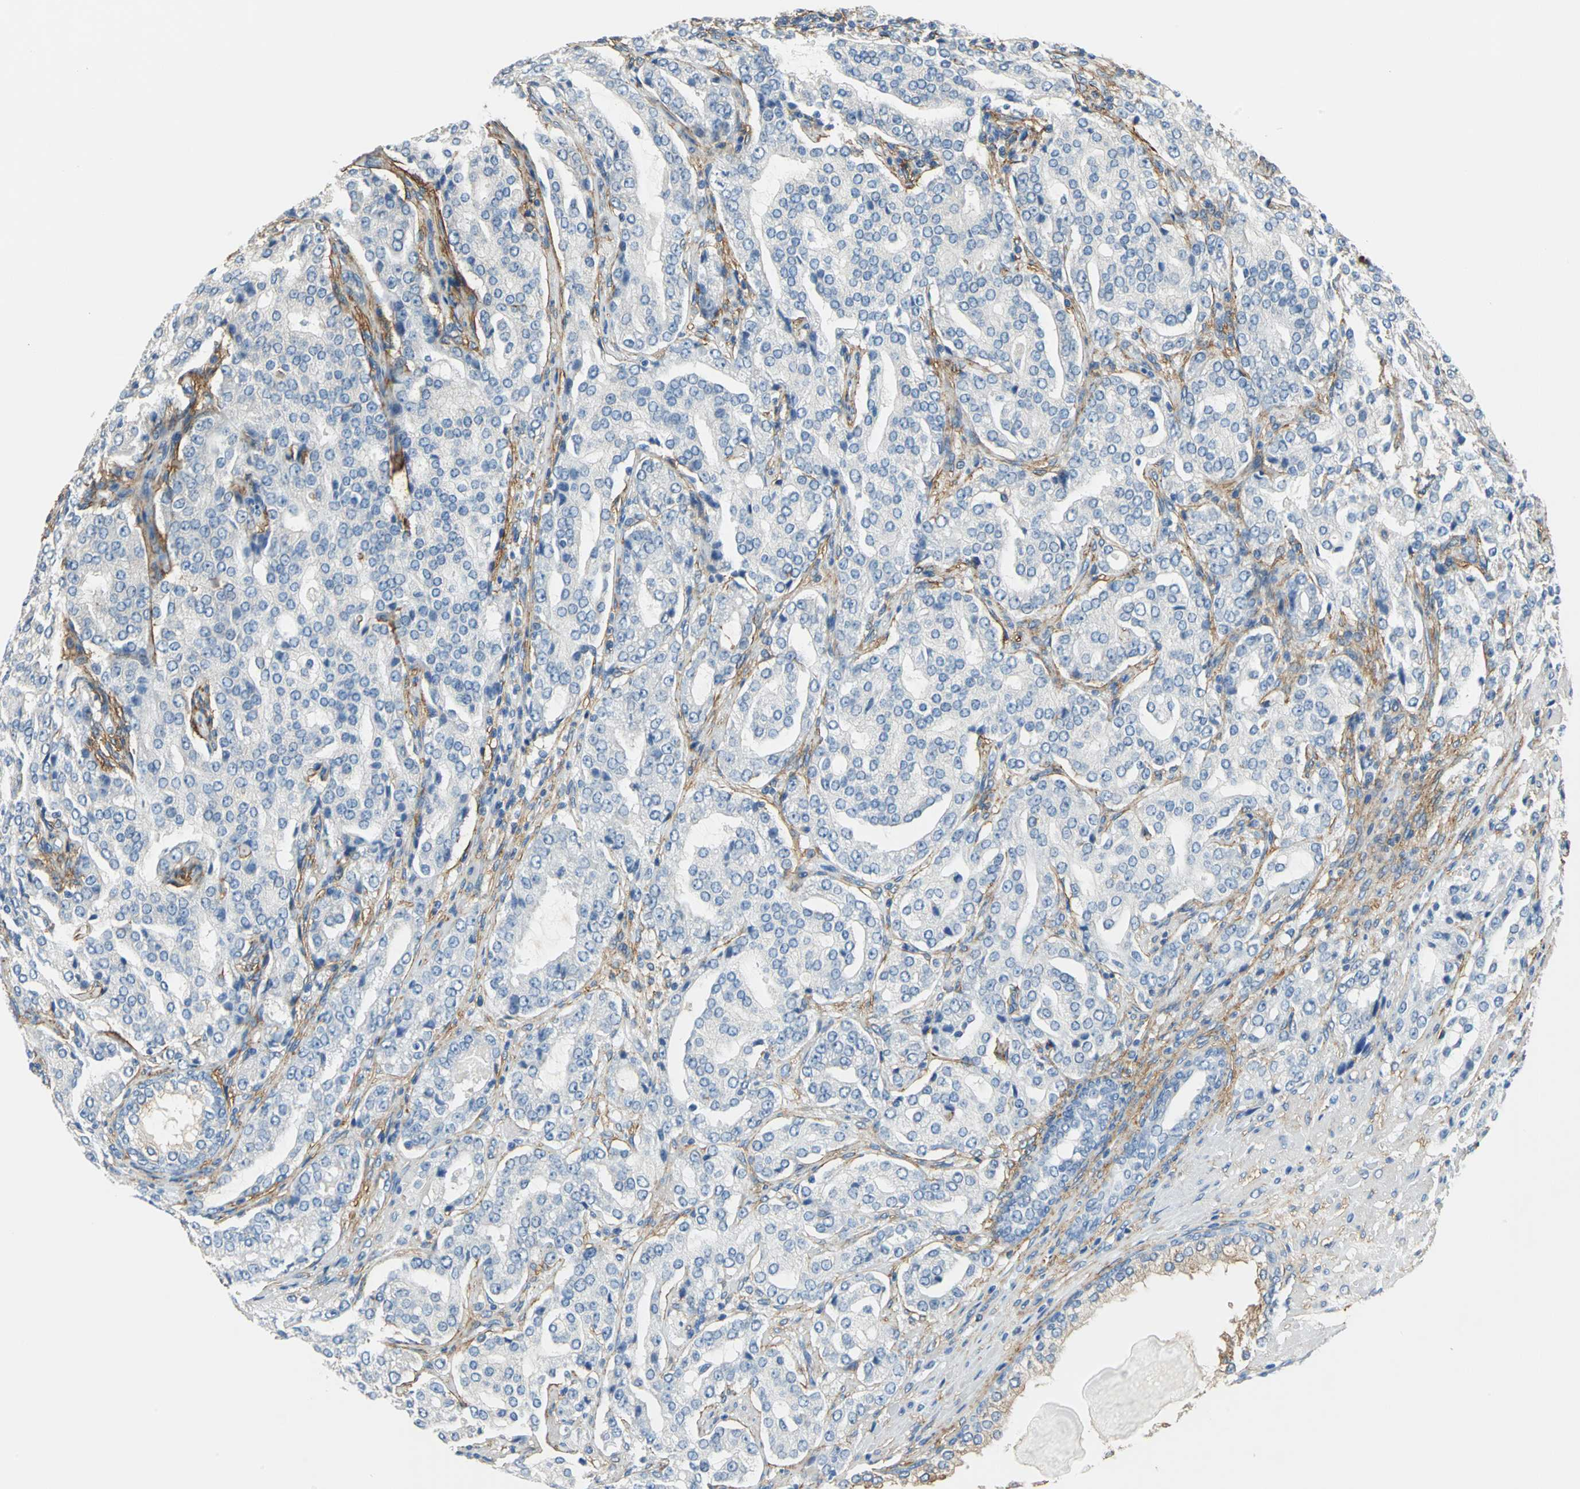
{"staining": {"intensity": "negative", "quantity": "none", "location": "none"}, "tissue": "prostate cancer", "cell_type": "Tumor cells", "image_type": "cancer", "snomed": [{"axis": "morphology", "description": "Adenocarcinoma, High grade"}, {"axis": "topography", "description": "Prostate"}], "caption": "High power microscopy histopathology image of an IHC image of prostate high-grade adenocarcinoma, revealing no significant positivity in tumor cells.", "gene": "AKAP12", "patient": {"sex": "male", "age": 72}}